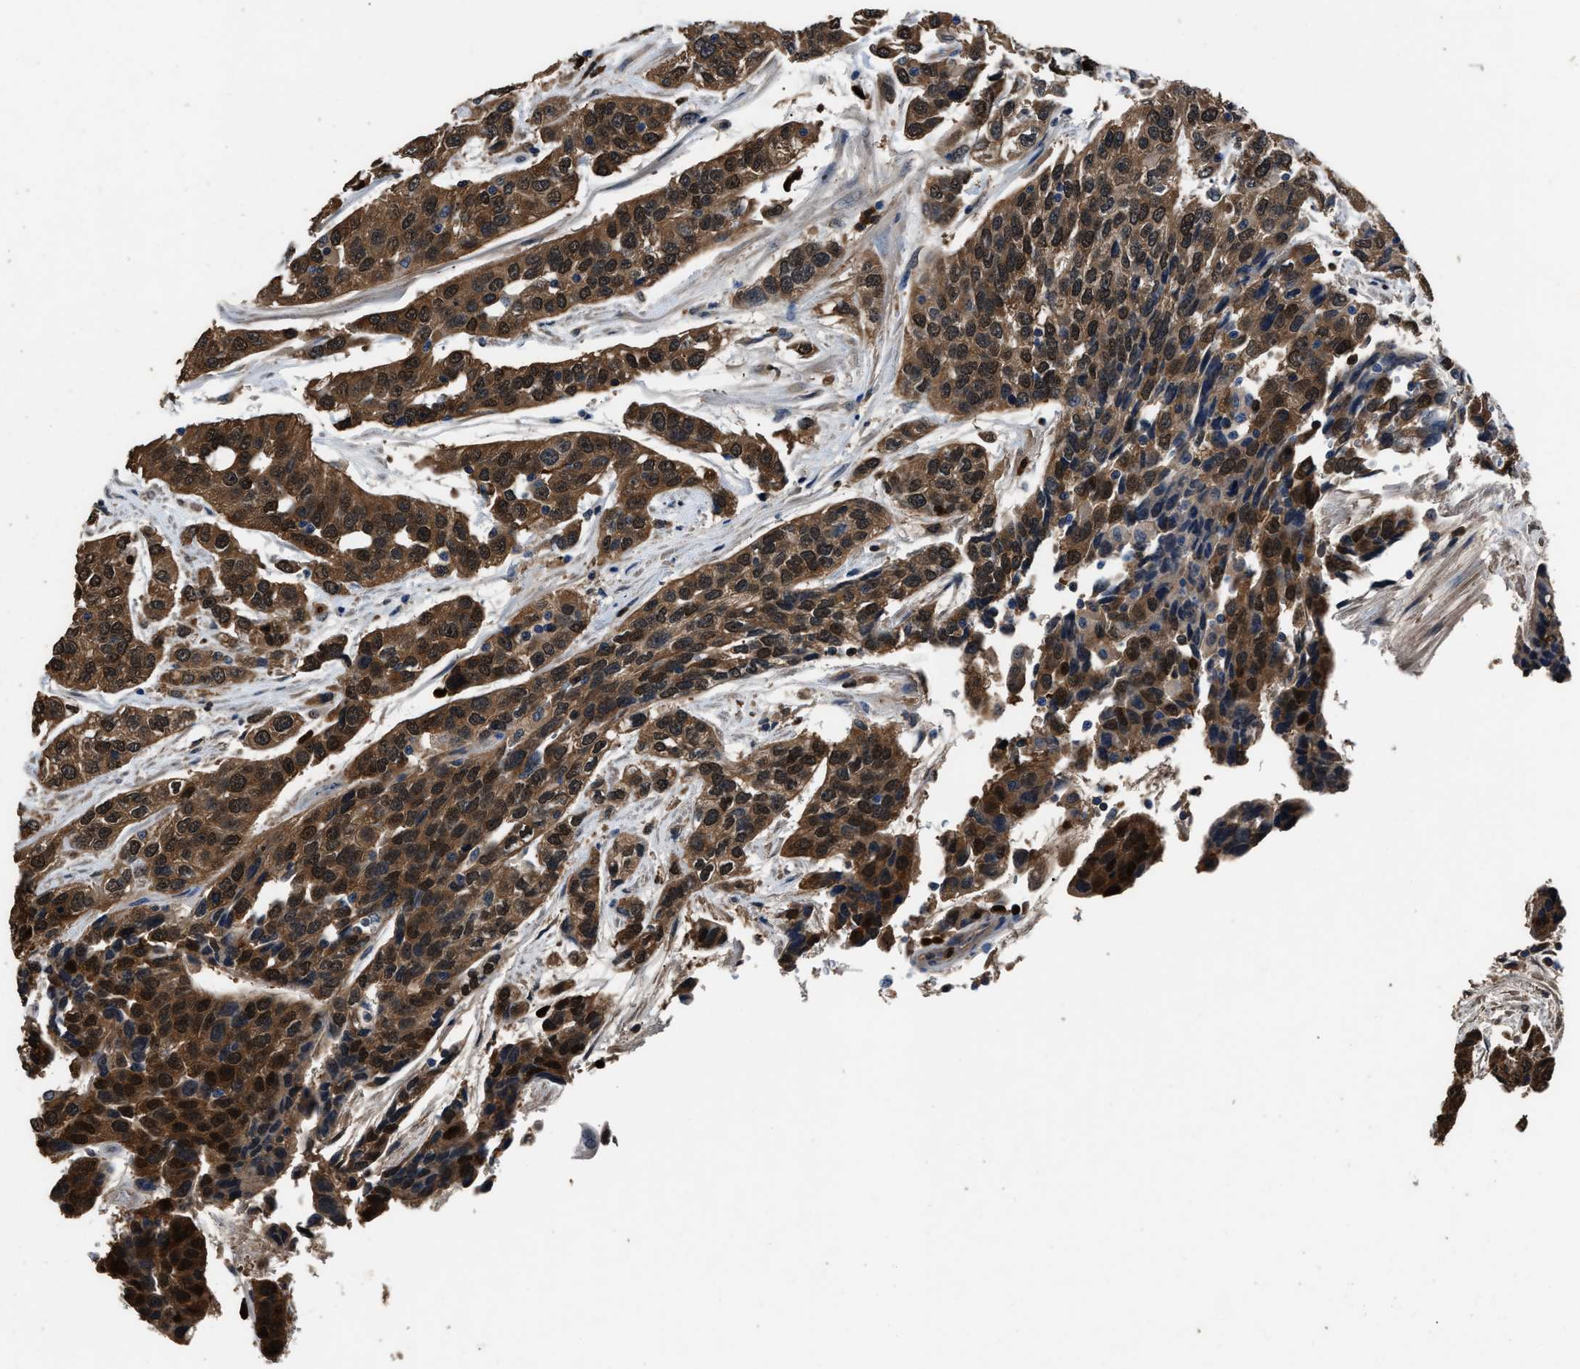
{"staining": {"intensity": "strong", "quantity": ">75%", "location": "cytoplasmic/membranous,nuclear"}, "tissue": "urothelial cancer", "cell_type": "Tumor cells", "image_type": "cancer", "snomed": [{"axis": "morphology", "description": "Urothelial carcinoma, High grade"}, {"axis": "topography", "description": "Urinary bladder"}], "caption": "This is a histology image of immunohistochemistry (IHC) staining of urothelial cancer, which shows strong positivity in the cytoplasmic/membranous and nuclear of tumor cells.", "gene": "GSTP1", "patient": {"sex": "female", "age": 80}}